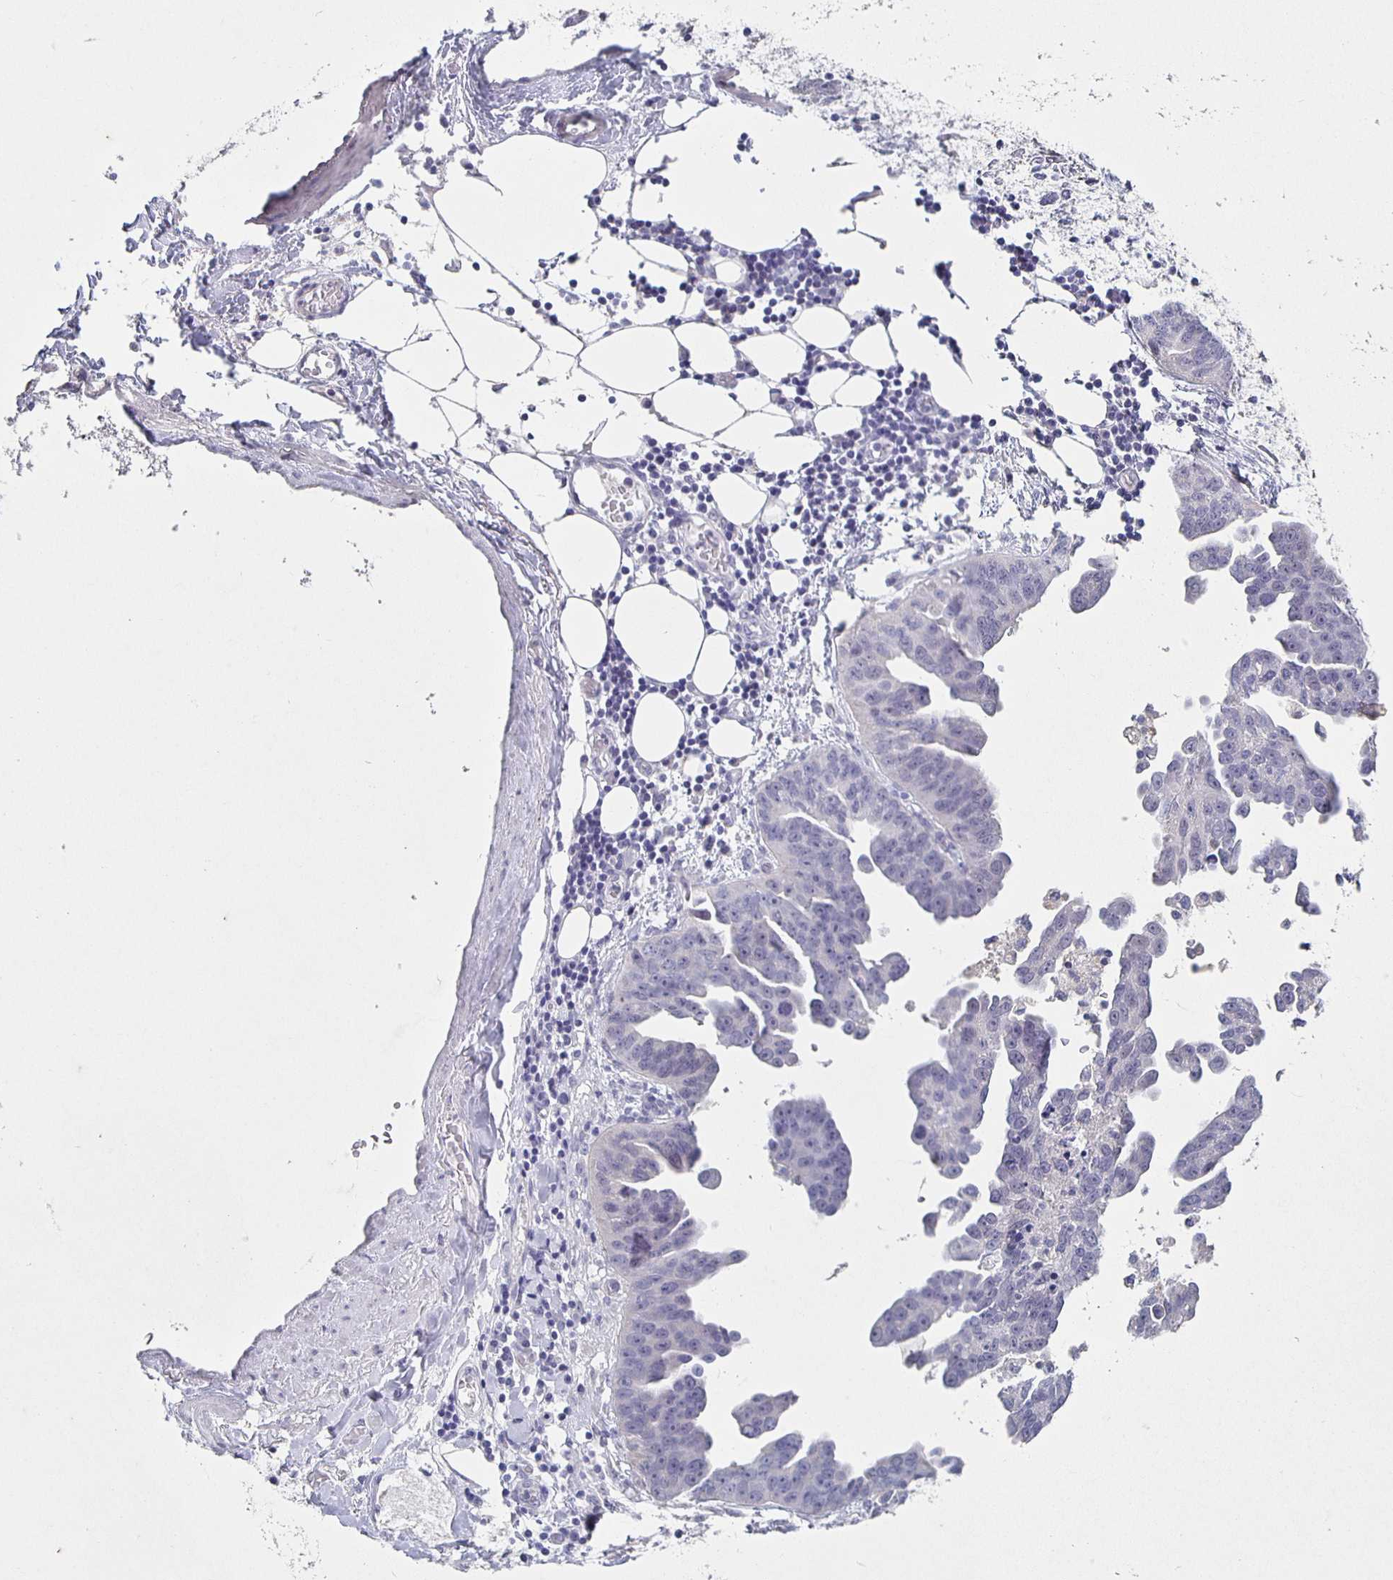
{"staining": {"intensity": "negative", "quantity": "none", "location": "none"}, "tissue": "ovarian cancer", "cell_type": "Tumor cells", "image_type": "cancer", "snomed": [{"axis": "morphology", "description": "Cystadenocarcinoma, serous, NOS"}, {"axis": "topography", "description": "Ovary"}], "caption": "This is a micrograph of immunohistochemistry staining of ovarian cancer, which shows no positivity in tumor cells.", "gene": "CARNS1", "patient": {"sex": "female", "age": 75}}